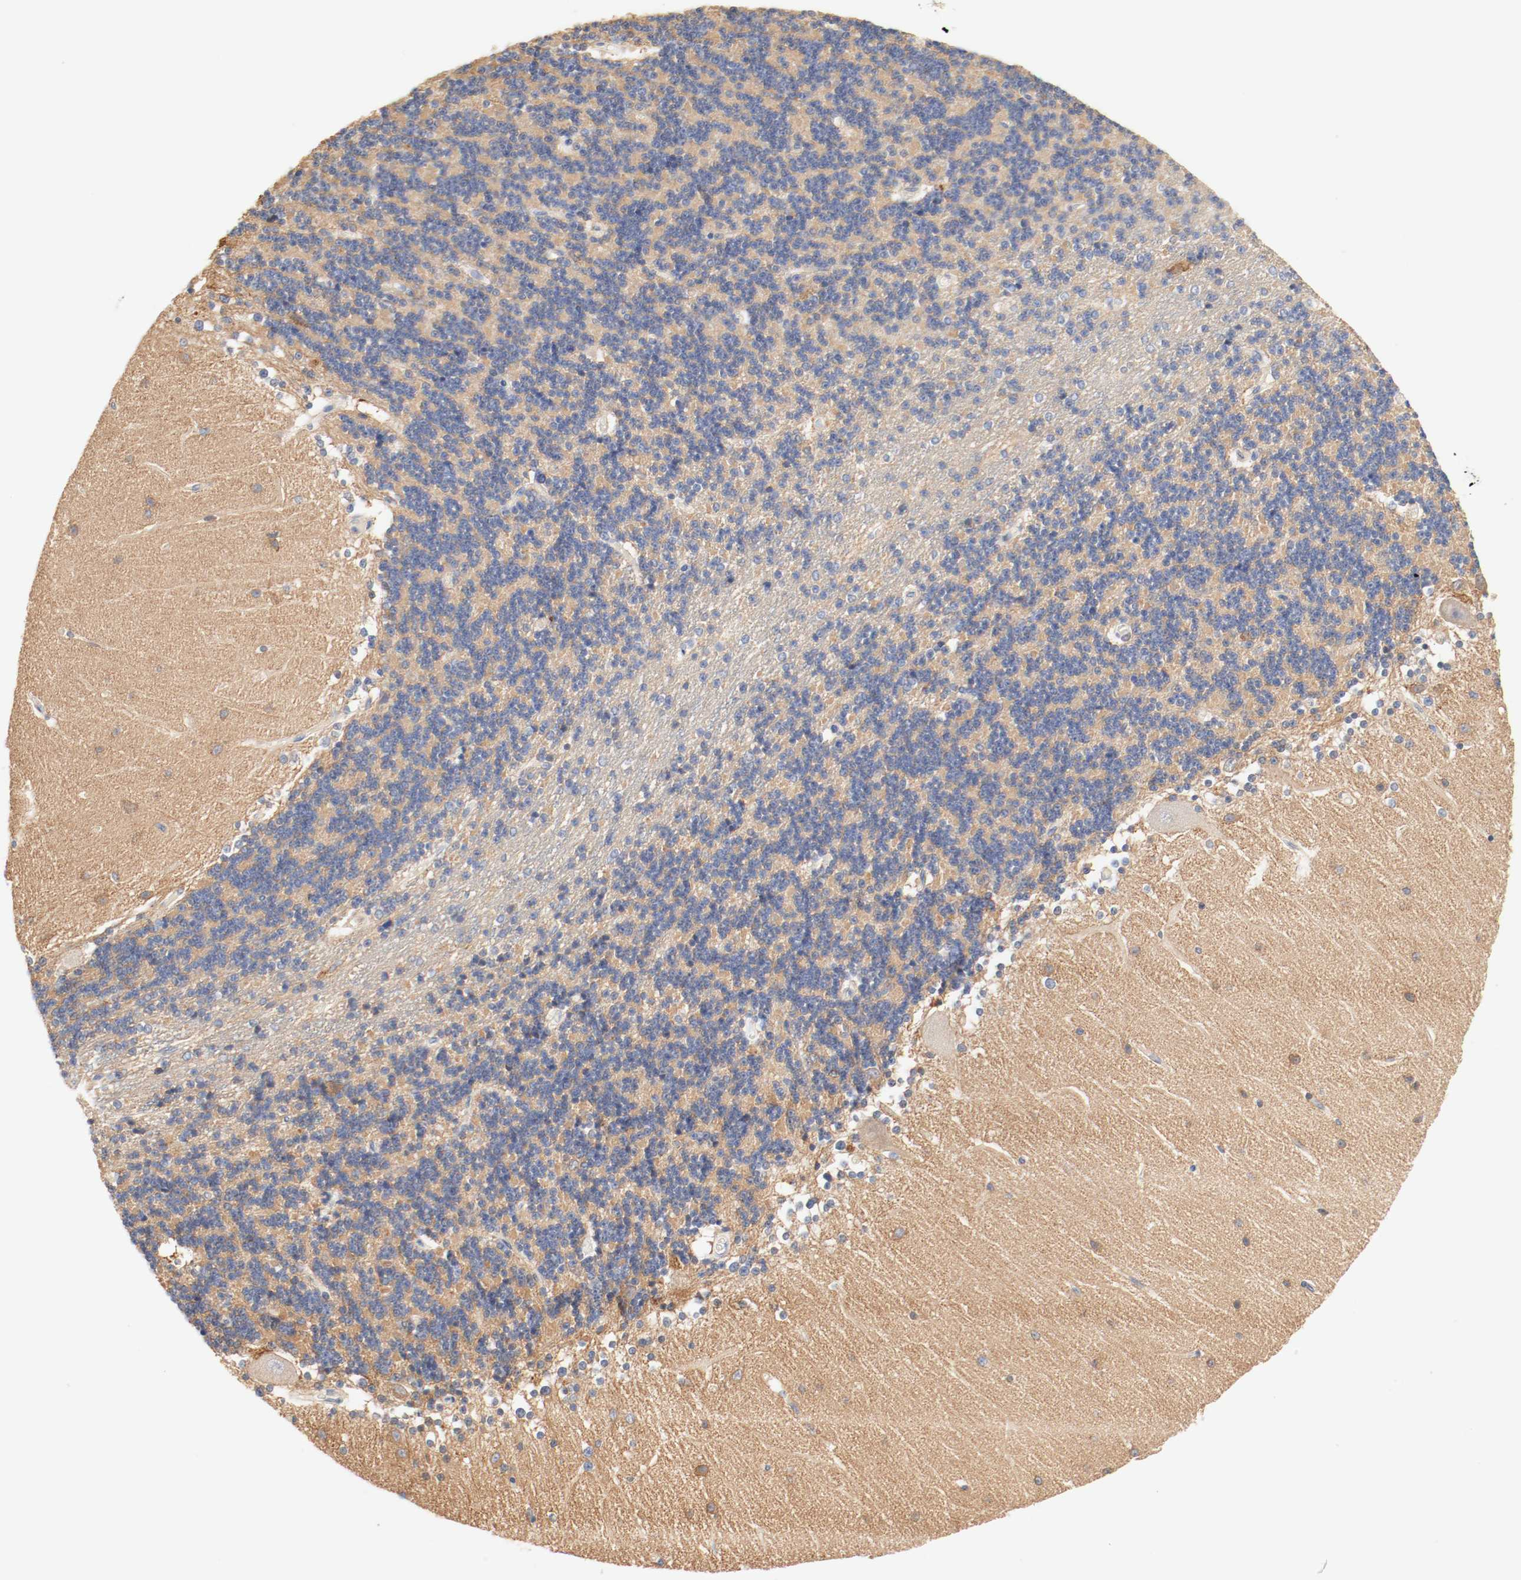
{"staining": {"intensity": "moderate", "quantity": "25%-75%", "location": "cytoplasmic/membranous"}, "tissue": "cerebellum", "cell_type": "Cells in granular layer", "image_type": "normal", "snomed": [{"axis": "morphology", "description": "Normal tissue, NOS"}, {"axis": "topography", "description": "Cerebellum"}], "caption": "Immunohistochemical staining of unremarkable human cerebellum demonstrates moderate cytoplasmic/membranous protein staining in about 25%-75% of cells in granular layer. The protein is stained brown, and the nuclei are stained in blue (DAB IHC with brightfield microscopy, high magnification).", "gene": "GIT1", "patient": {"sex": "female", "age": 54}}